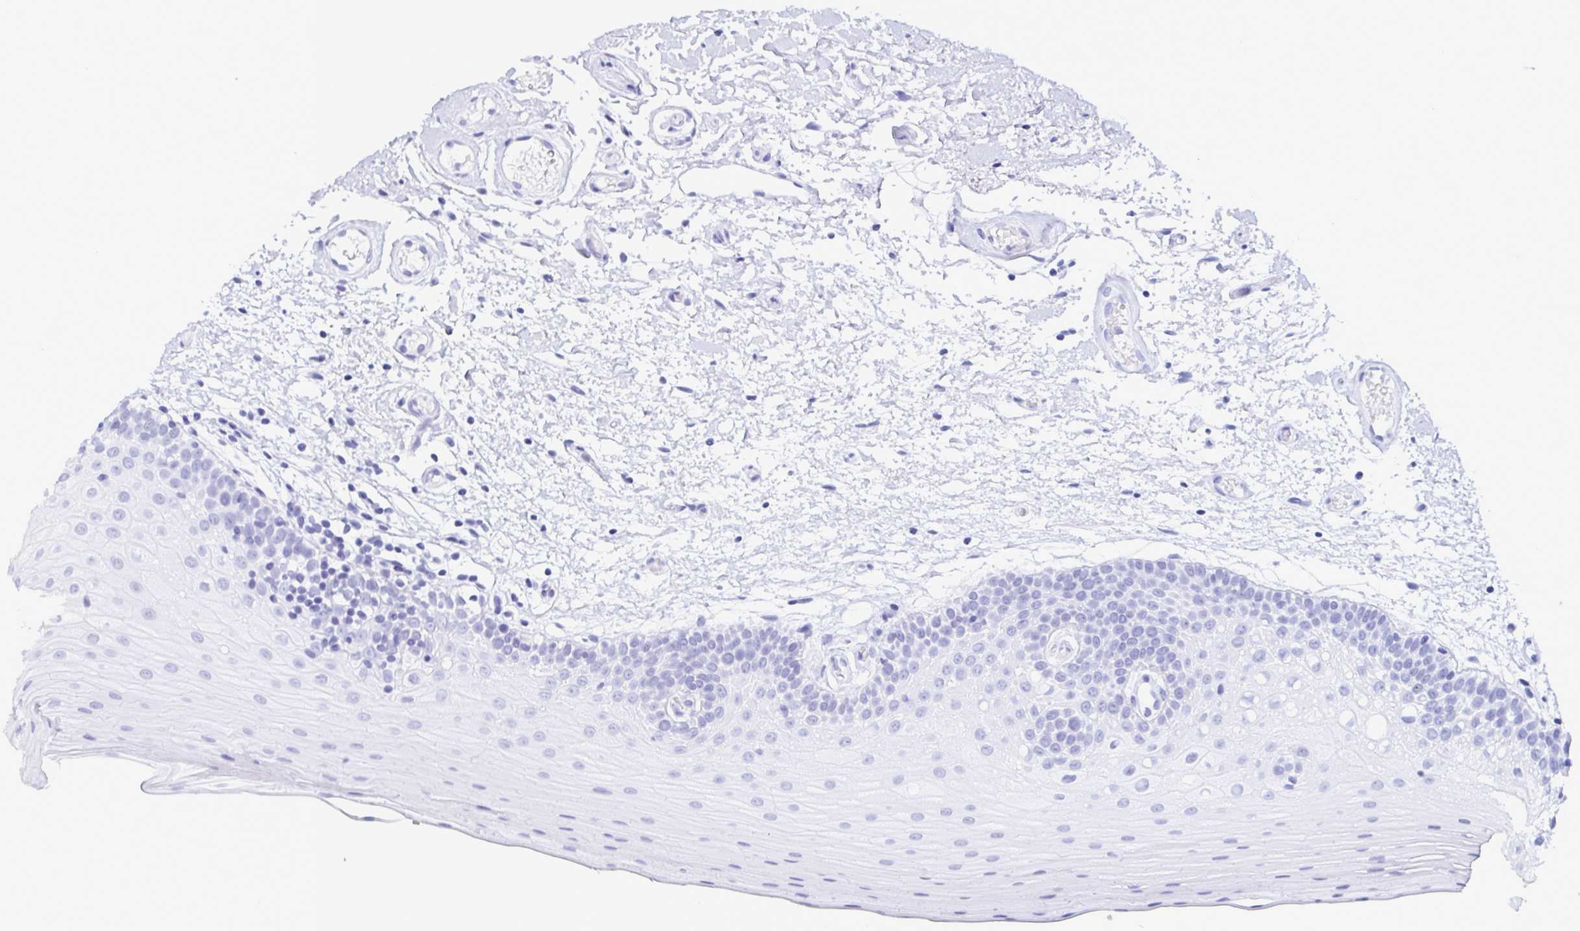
{"staining": {"intensity": "negative", "quantity": "none", "location": "none"}, "tissue": "oral mucosa", "cell_type": "Squamous epithelial cells", "image_type": "normal", "snomed": [{"axis": "morphology", "description": "Normal tissue, NOS"}, {"axis": "morphology", "description": "Squamous cell carcinoma, NOS"}, {"axis": "topography", "description": "Oral tissue"}, {"axis": "topography", "description": "Tounge, NOS"}, {"axis": "topography", "description": "Head-Neck"}], "caption": "An immunohistochemistry photomicrograph of unremarkable oral mucosa is shown. There is no staining in squamous epithelial cells of oral mucosa. Nuclei are stained in blue.", "gene": "BPIFA2", "patient": {"sex": "male", "age": 62}}